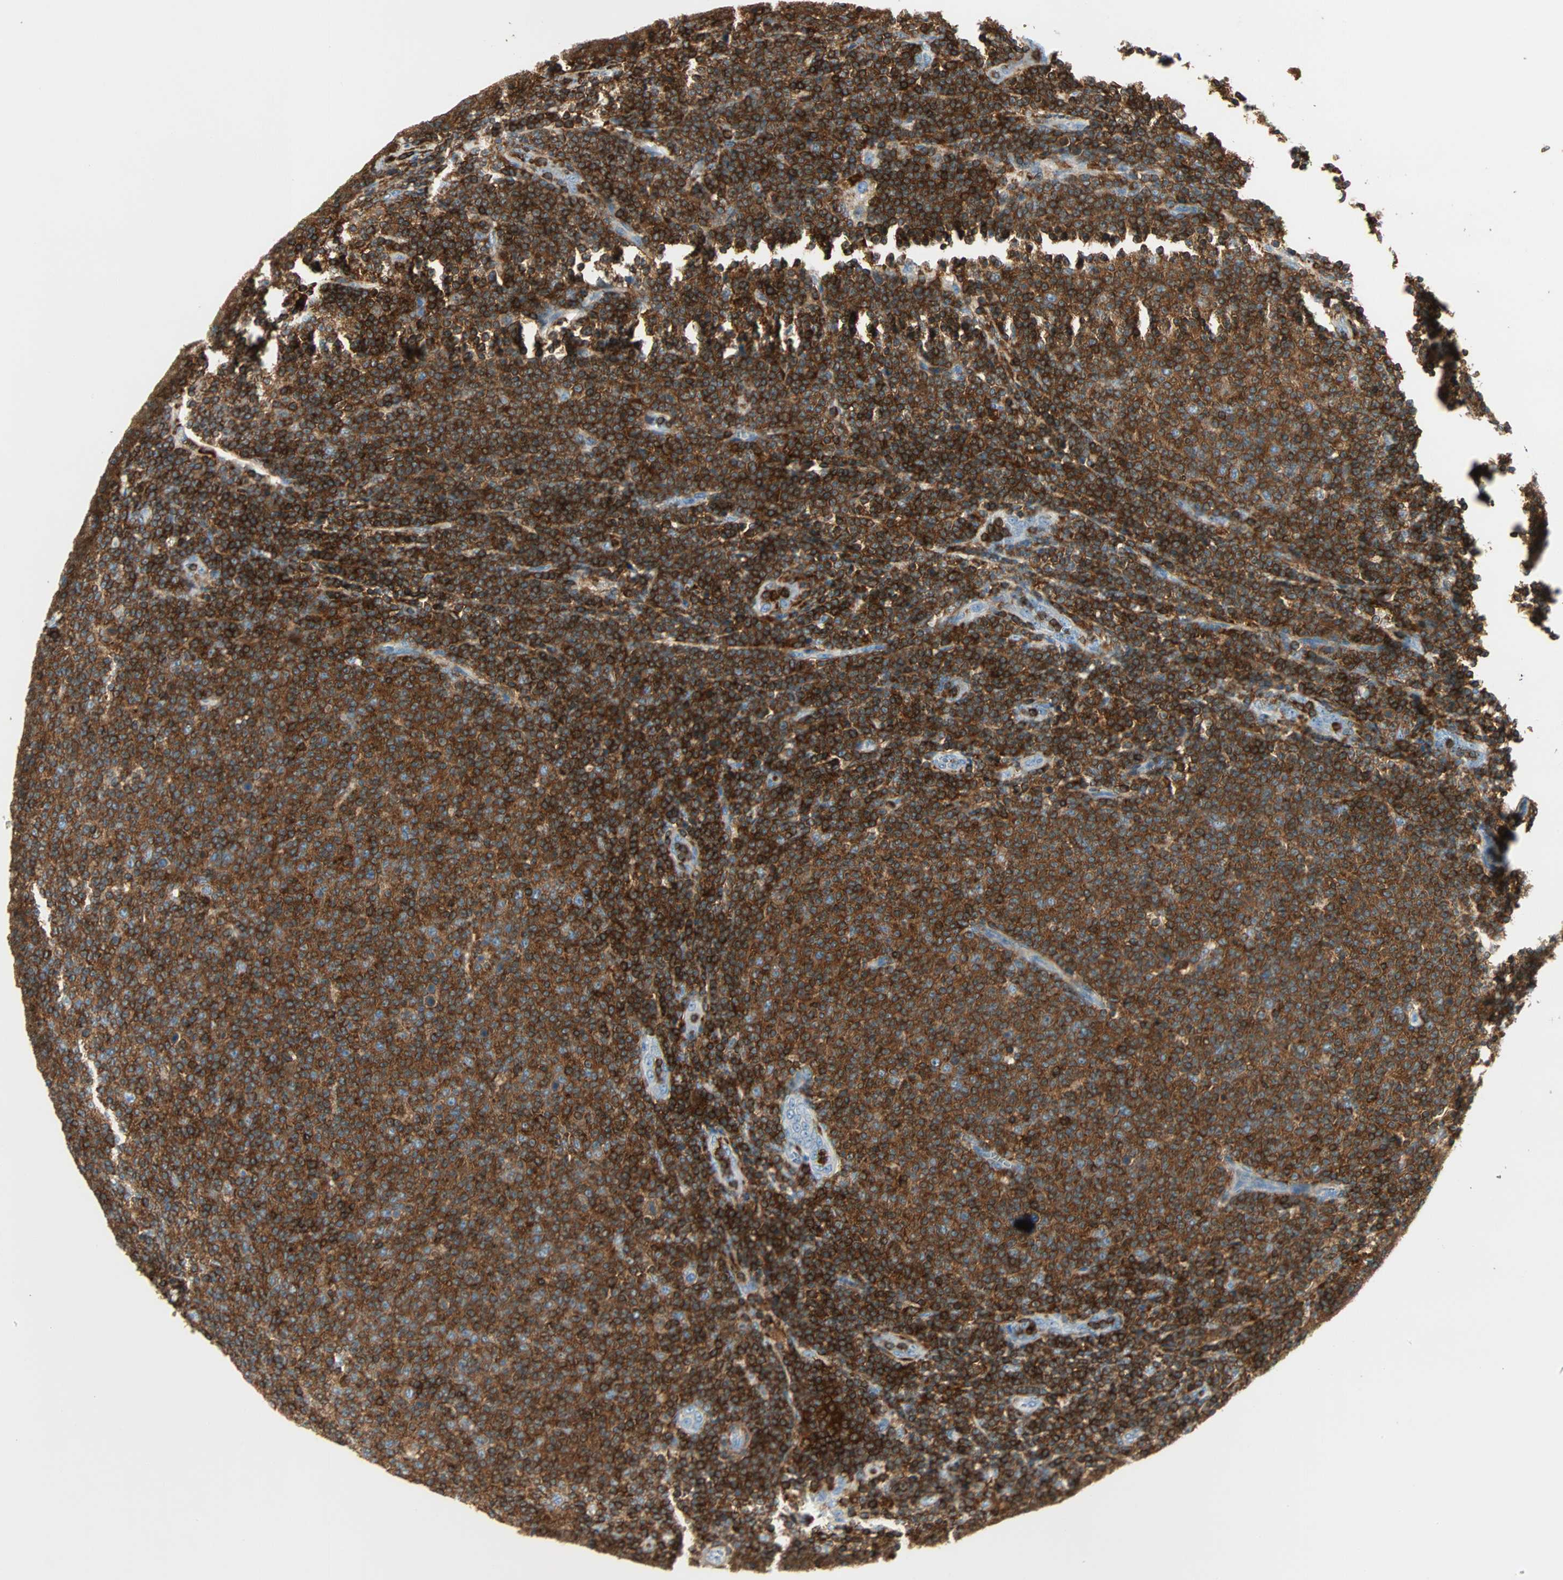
{"staining": {"intensity": "strong", "quantity": ">75%", "location": "cytoplasmic/membranous"}, "tissue": "lymphoma", "cell_type": "Tumor cells", "image_type": "cancer", "snomed": [{"axis": "morphology", "description": "Malignant lymphoma, non-Hodgkin's type, Low grade"}, {"axis": "topography", "description": "Lymph node"}], "caption": "Human low-grade malignant lymphoma, non-Hodgkin's type stained with a protein marker shows strong staining in tumor cells.", "gene": "FMNL1", "patient": {"sex": "male", "age": 66}}